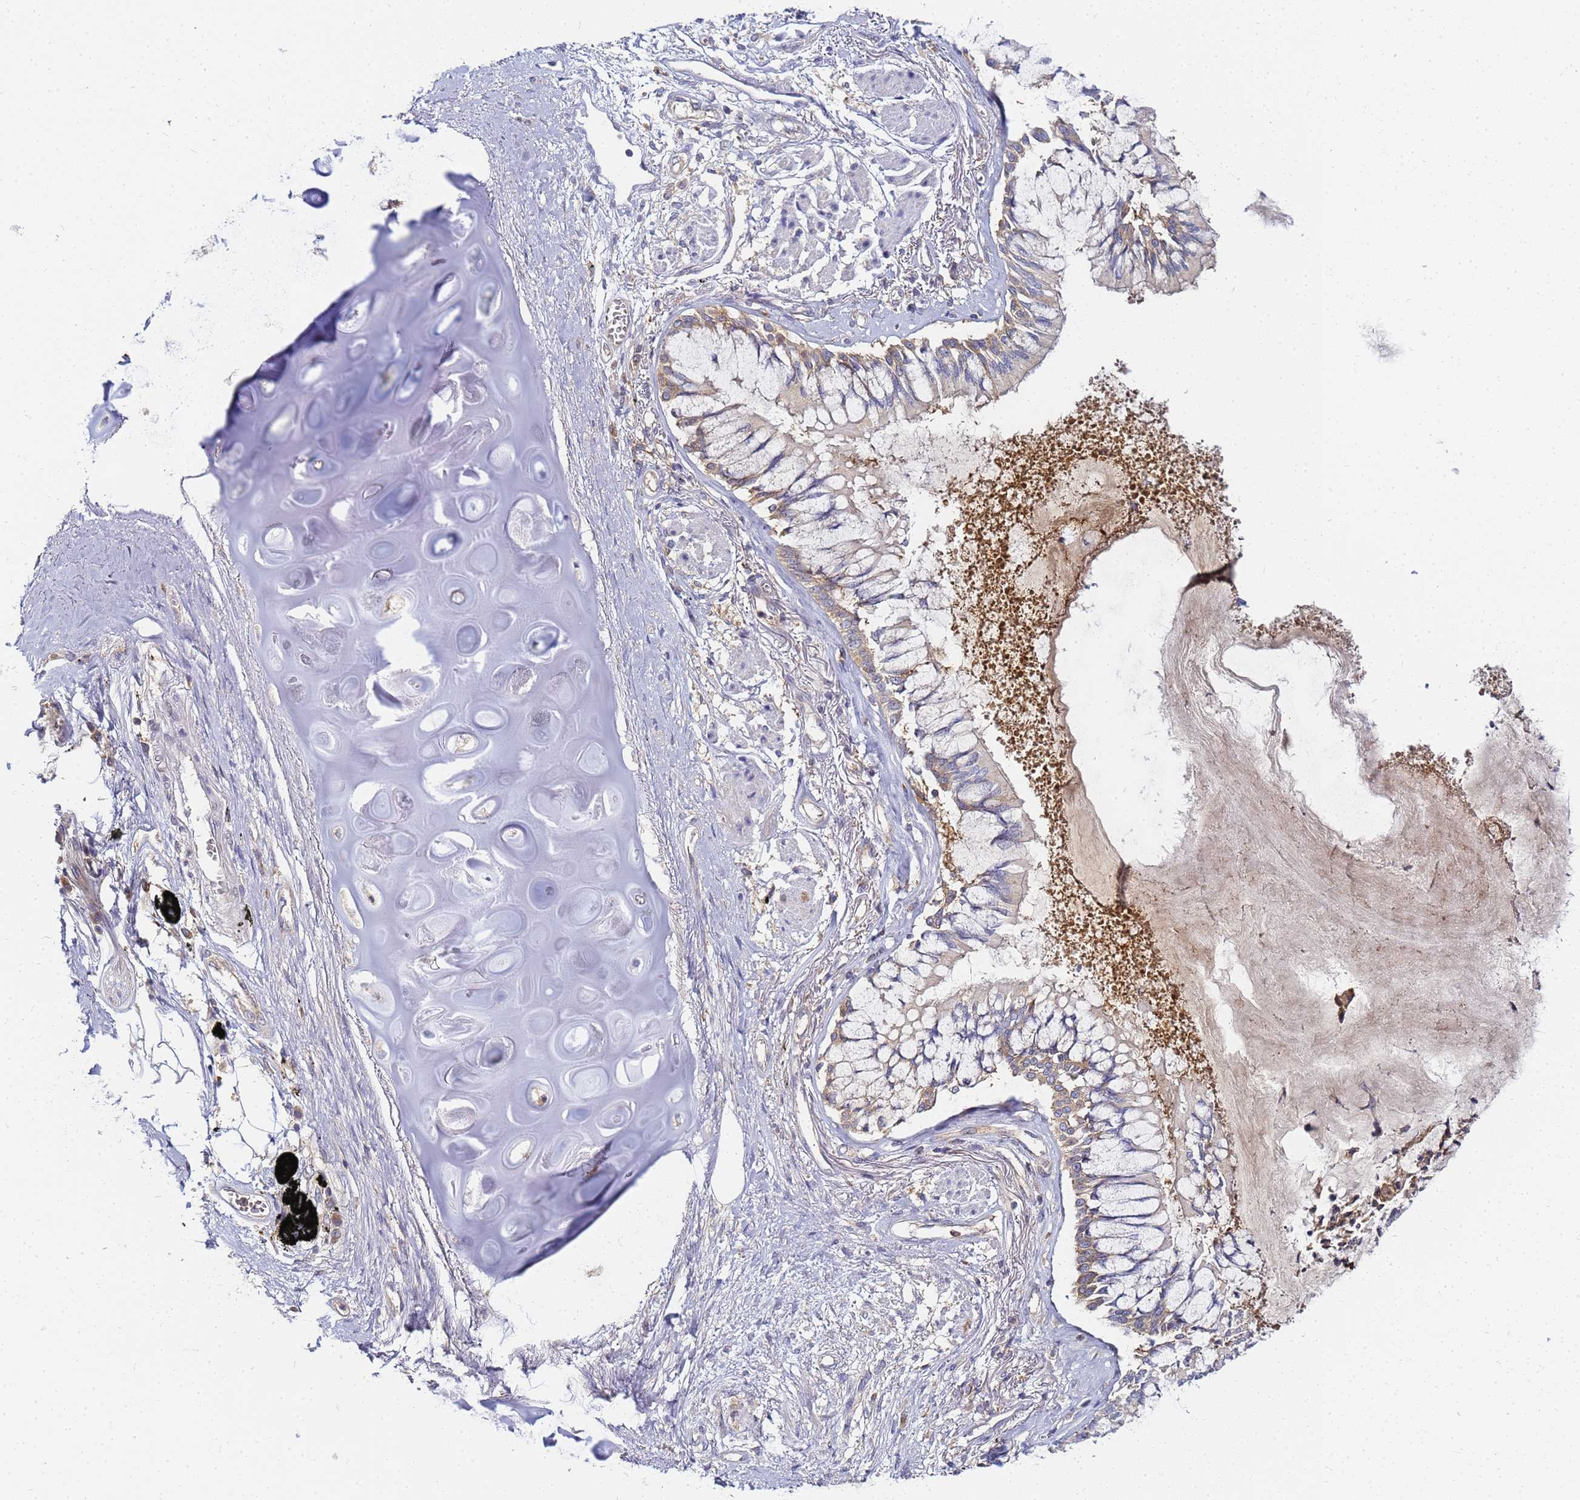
{"staining": {"intensity": "weak", "quantity": "<25%", "location": "cytoplasmic/membranous"}, "tissue": "lung cancer", "cell_type": "Tumor cells", "image_type": "cancer", "snomed": [{"axis": "morphology", "description": "Adenocarcinoma, NOS"}, {"axis": "topography", "description": "Lung"}], "caption": "Tumor cells are negative for brown protein staining in lung cancer (adenocarcinoma).", "gene": "CHM", "patient": {"sex": "male", "age": 67}}